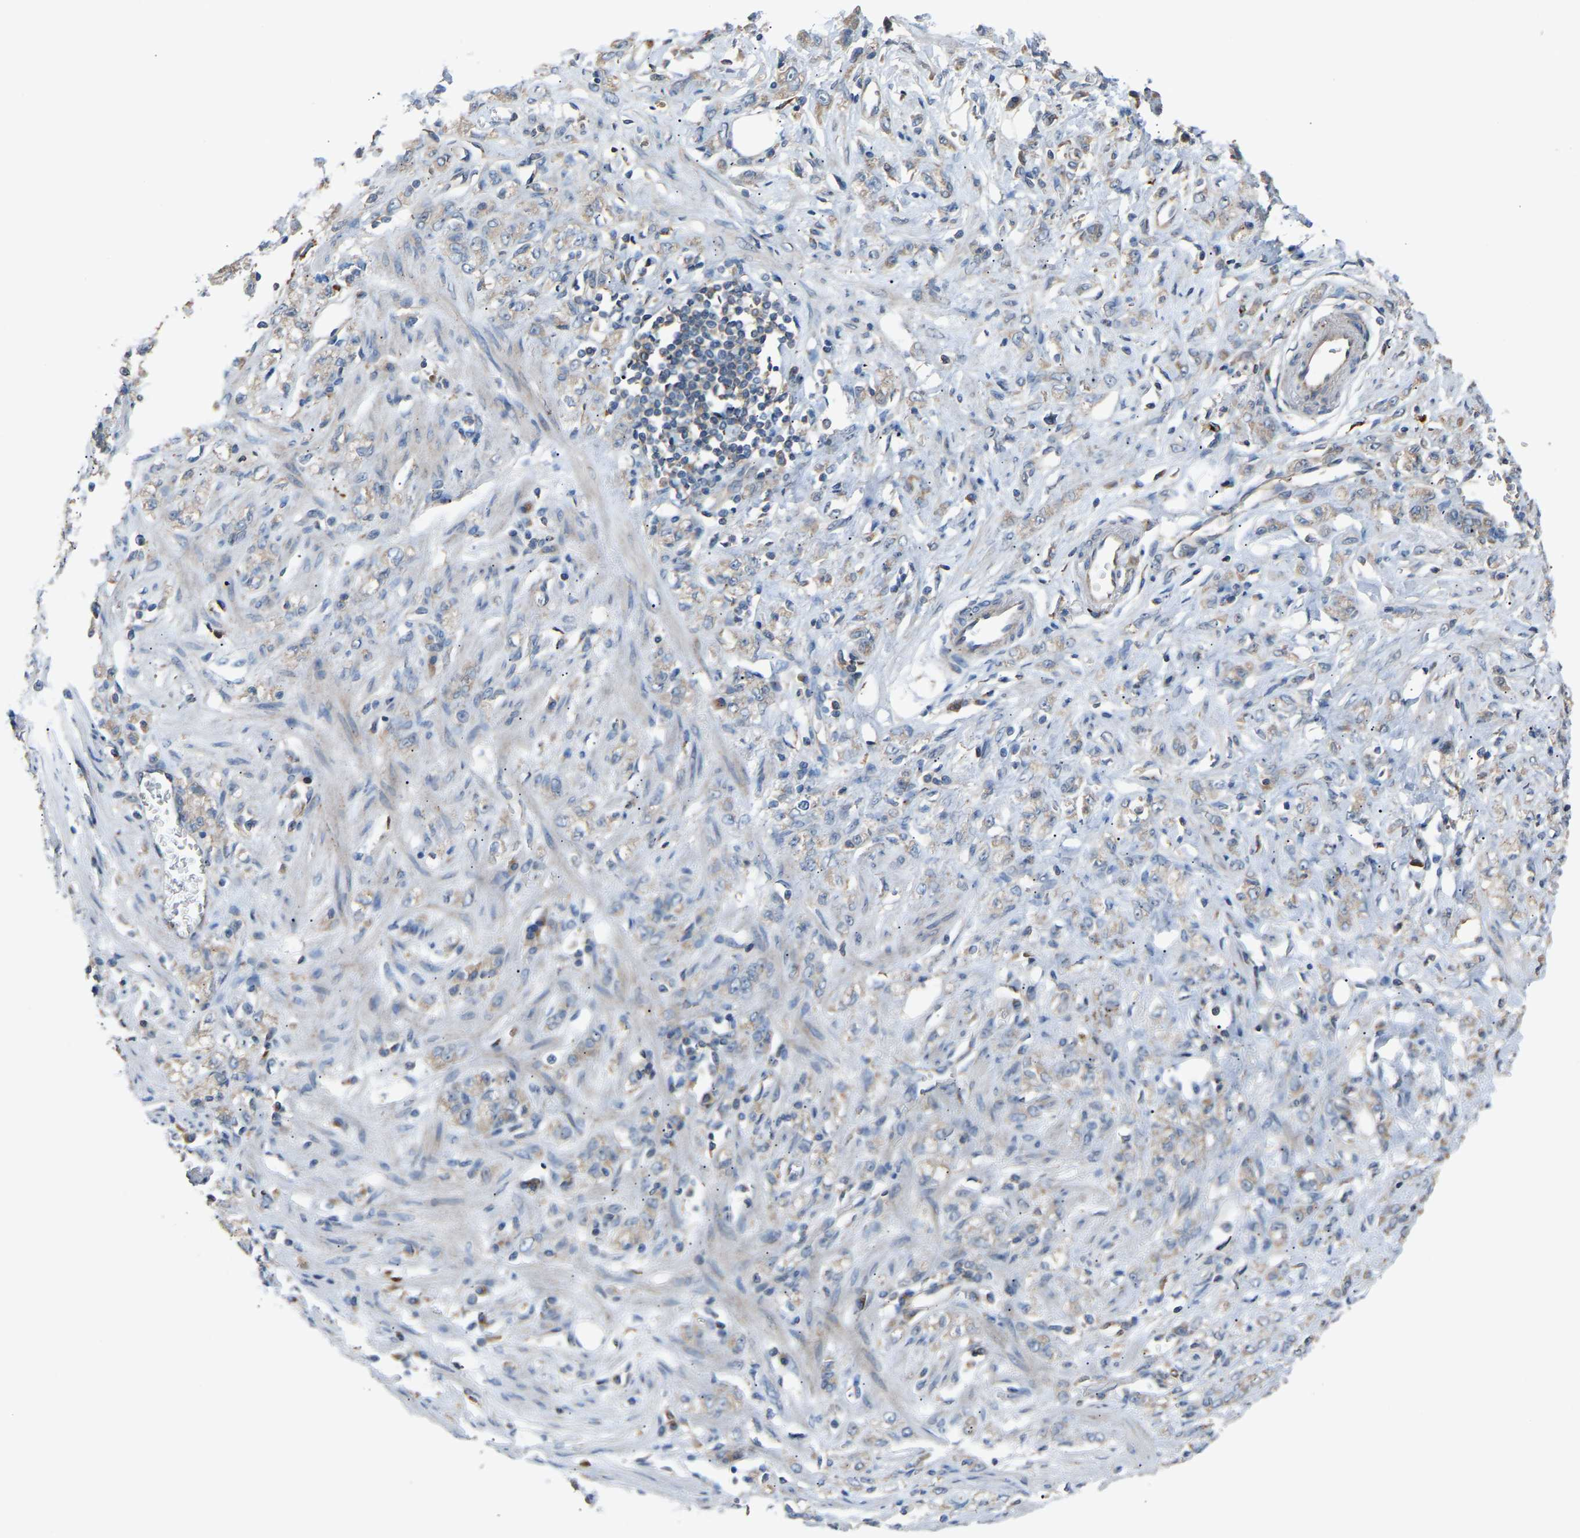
{"staining": {"intensity": "negative", "quantity": "none", "location": "none"}, "tissue": "stomach cancer", "cell_type": "Tumor cells", "image_type": "cancer", "snomed": [{"axis": "morphology", "description": "Normal tissue, NOS"}, {"axis": "morphology", "description": "Adenocarcinoma, NOS"}, {"axis": "topography", "description": "Stomach"}], "caption": "This is an IHC image of stomach cancer. There is no expression in tumor cells.", "gene": "RGP1", "patient": {"sex": "male", "age": 82}}